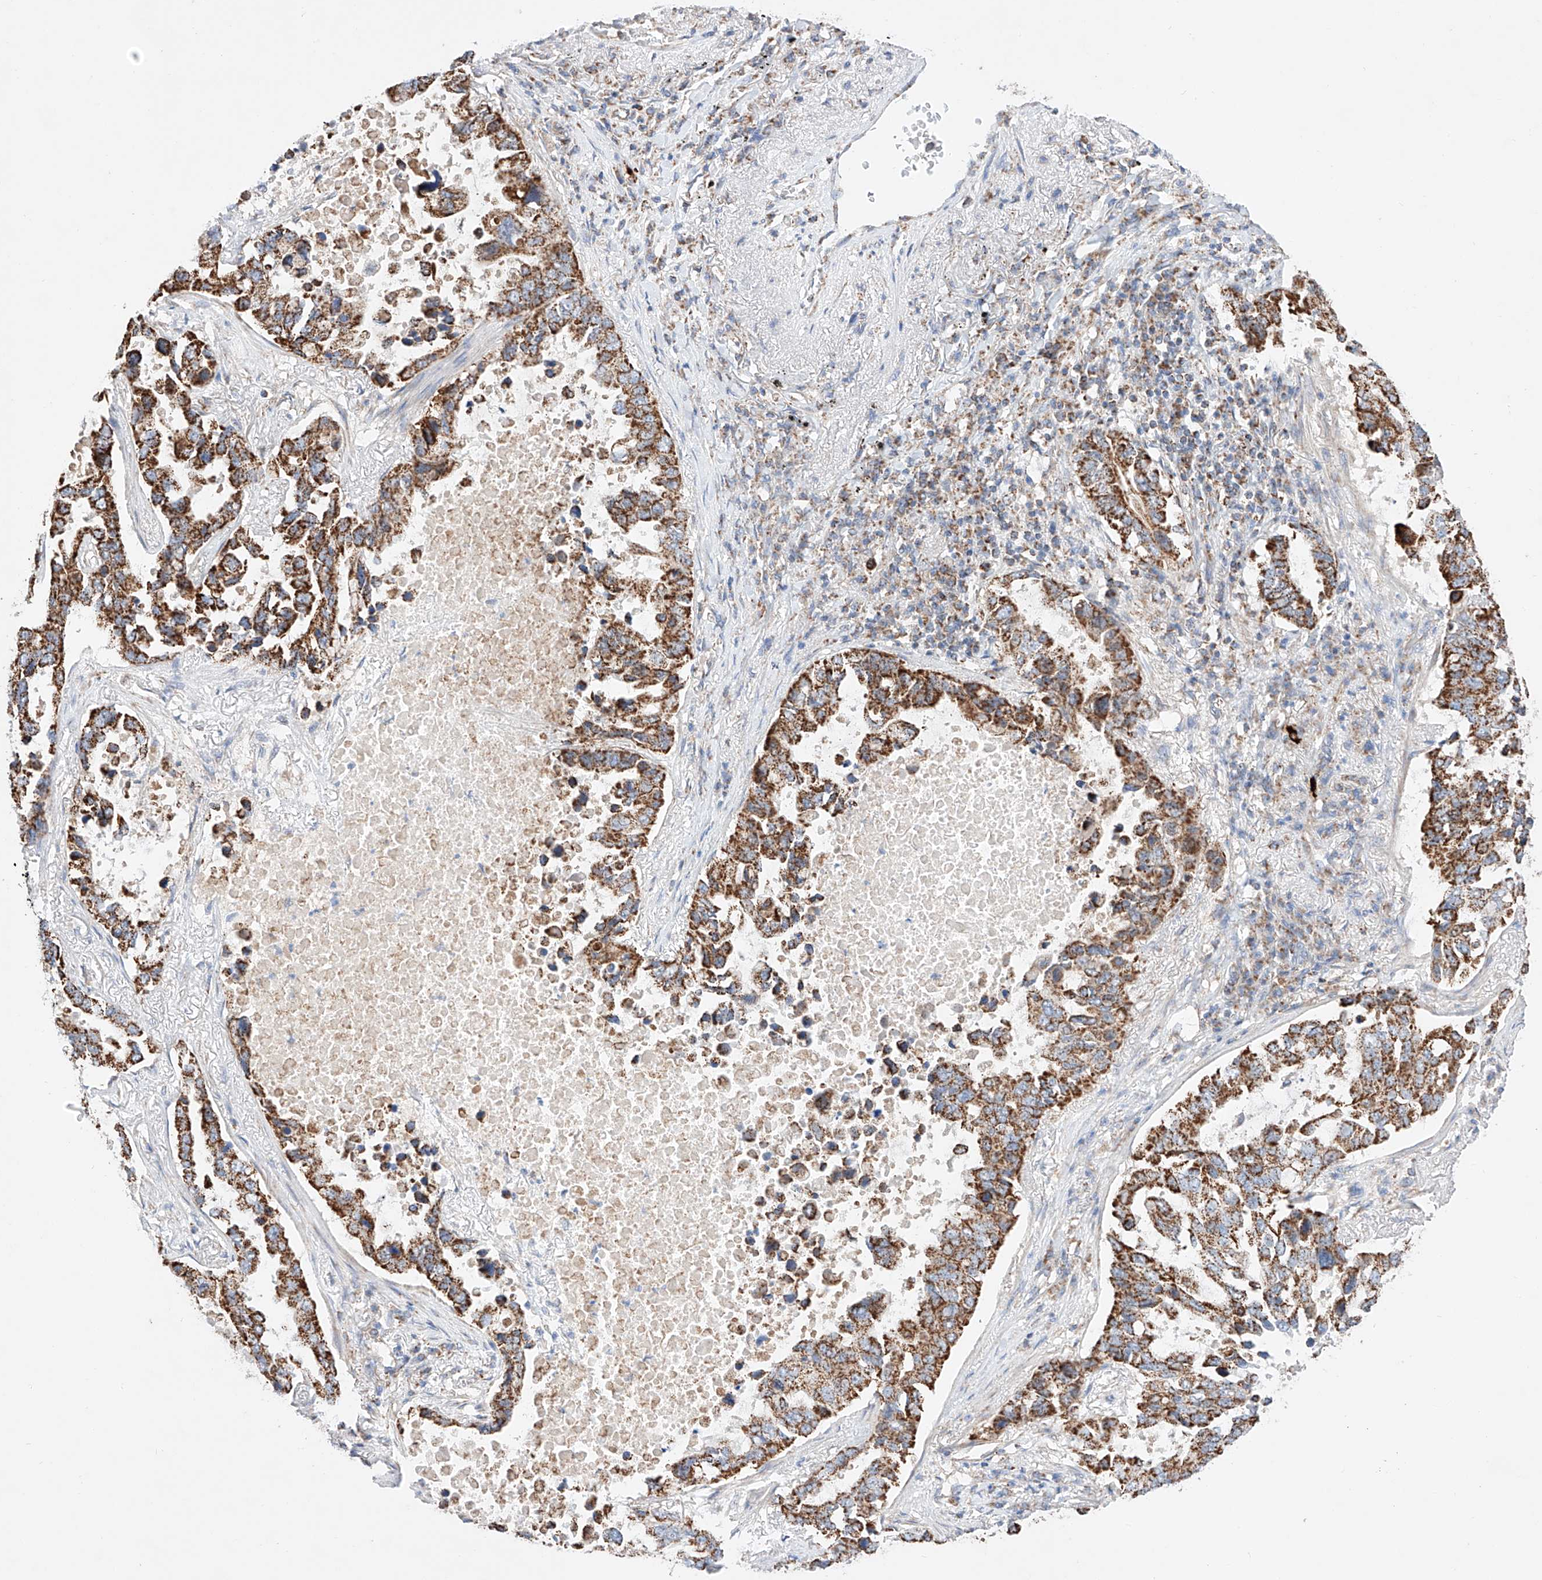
{"staining": {"intensity": "strong", "quantity": ">75%", "location": "cytoplasmic/membranous"}, "tissue": "lung cancer", "cell_type": "Tumor cells", "image_type": "cancer", "snomed": [{"axis": "morphology", "description": "Adenocarcinoma, NOS"}, {"axis": "topography", "description": "Lung"}], "caption": "Tumor cells show high levels of strong cytoplasmic/membranous positivity in approximately >75% of cells in lung cancer.", "gene": "KTI12", "patient": {"sex": "male", "age": 64}}